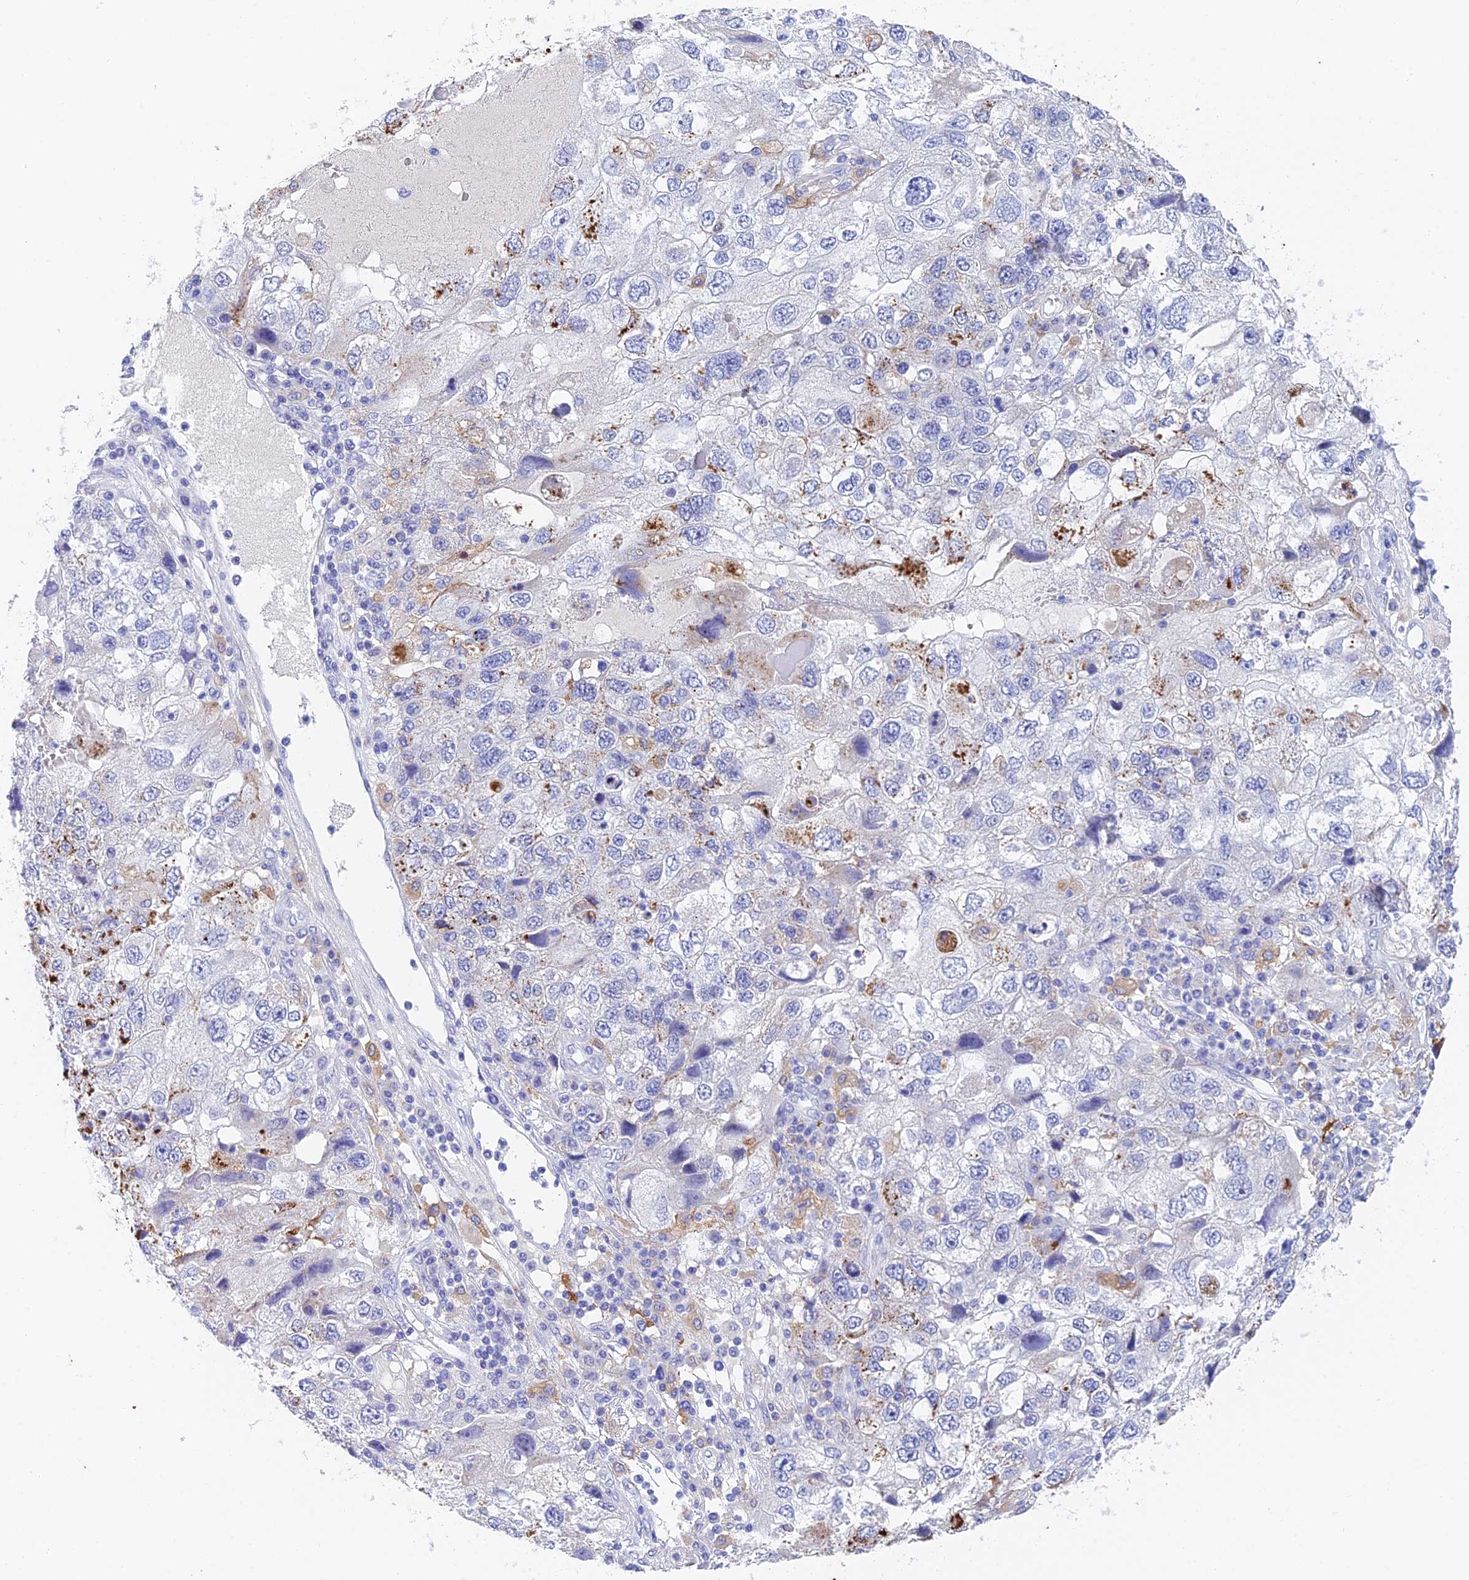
{"staining": {"intensity": "moderate", "quantity": "<25%", "location": "cytoplasmic/membranous"}, "tissue": "endometrial cancer", "cell_type": "Tumor cells", "image_type": "cancer", "snomed": [{"axis": "morphology", "description": "Adenocarcinoma, NOS"}, {"axis": "topography", "description": "Endometrium"}], "caption": "This is a histology image of IHC staining of endometrial adenocarcinoma, which shows moderate expression in the cytoplasmic/membranous of tumor cells.", "gene": "ADAMTS13", "patient": {"sex": "female", "age": 49}}